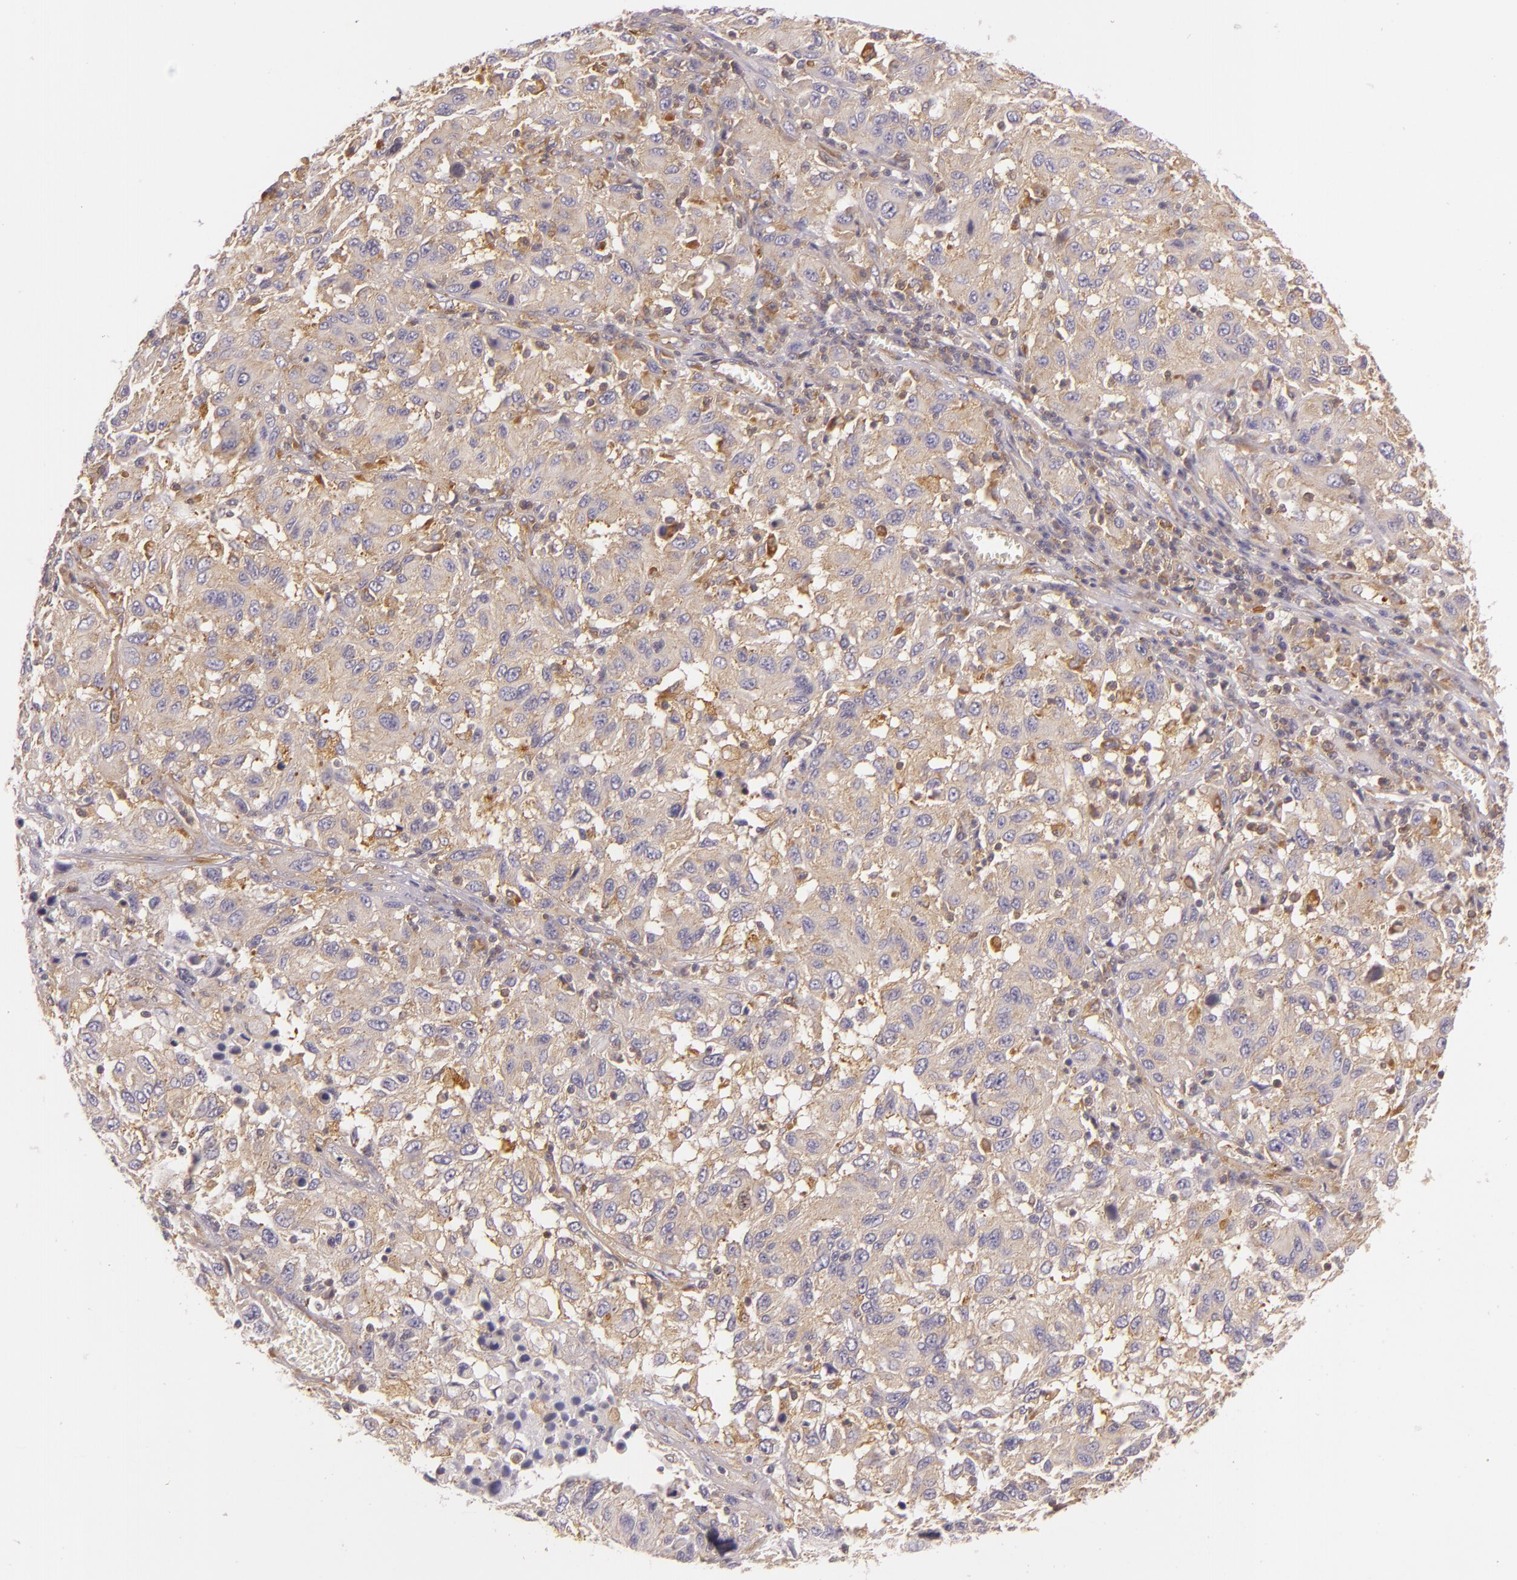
{"staining": {"intensity": "moderate", "quantity": ">75%", "location": "cytoplasmic/membranous"}, "tissue": "melanoma", "cell_type": "Tumor cells", "image_type": "cancer", "snomed": [{"axis": "morphology", "description": "Malignant melanoma, NOS"}, {"axis": "topography", "description": "Skin"}], "caption": "Immunohistochemical staining of malignant melanoma shows moderate cytoplasmic/membranous protein positivity in approximately >75% of tumor cells.", "gene": "TLN1", "patient": {"sex": "female", "age": 77}}